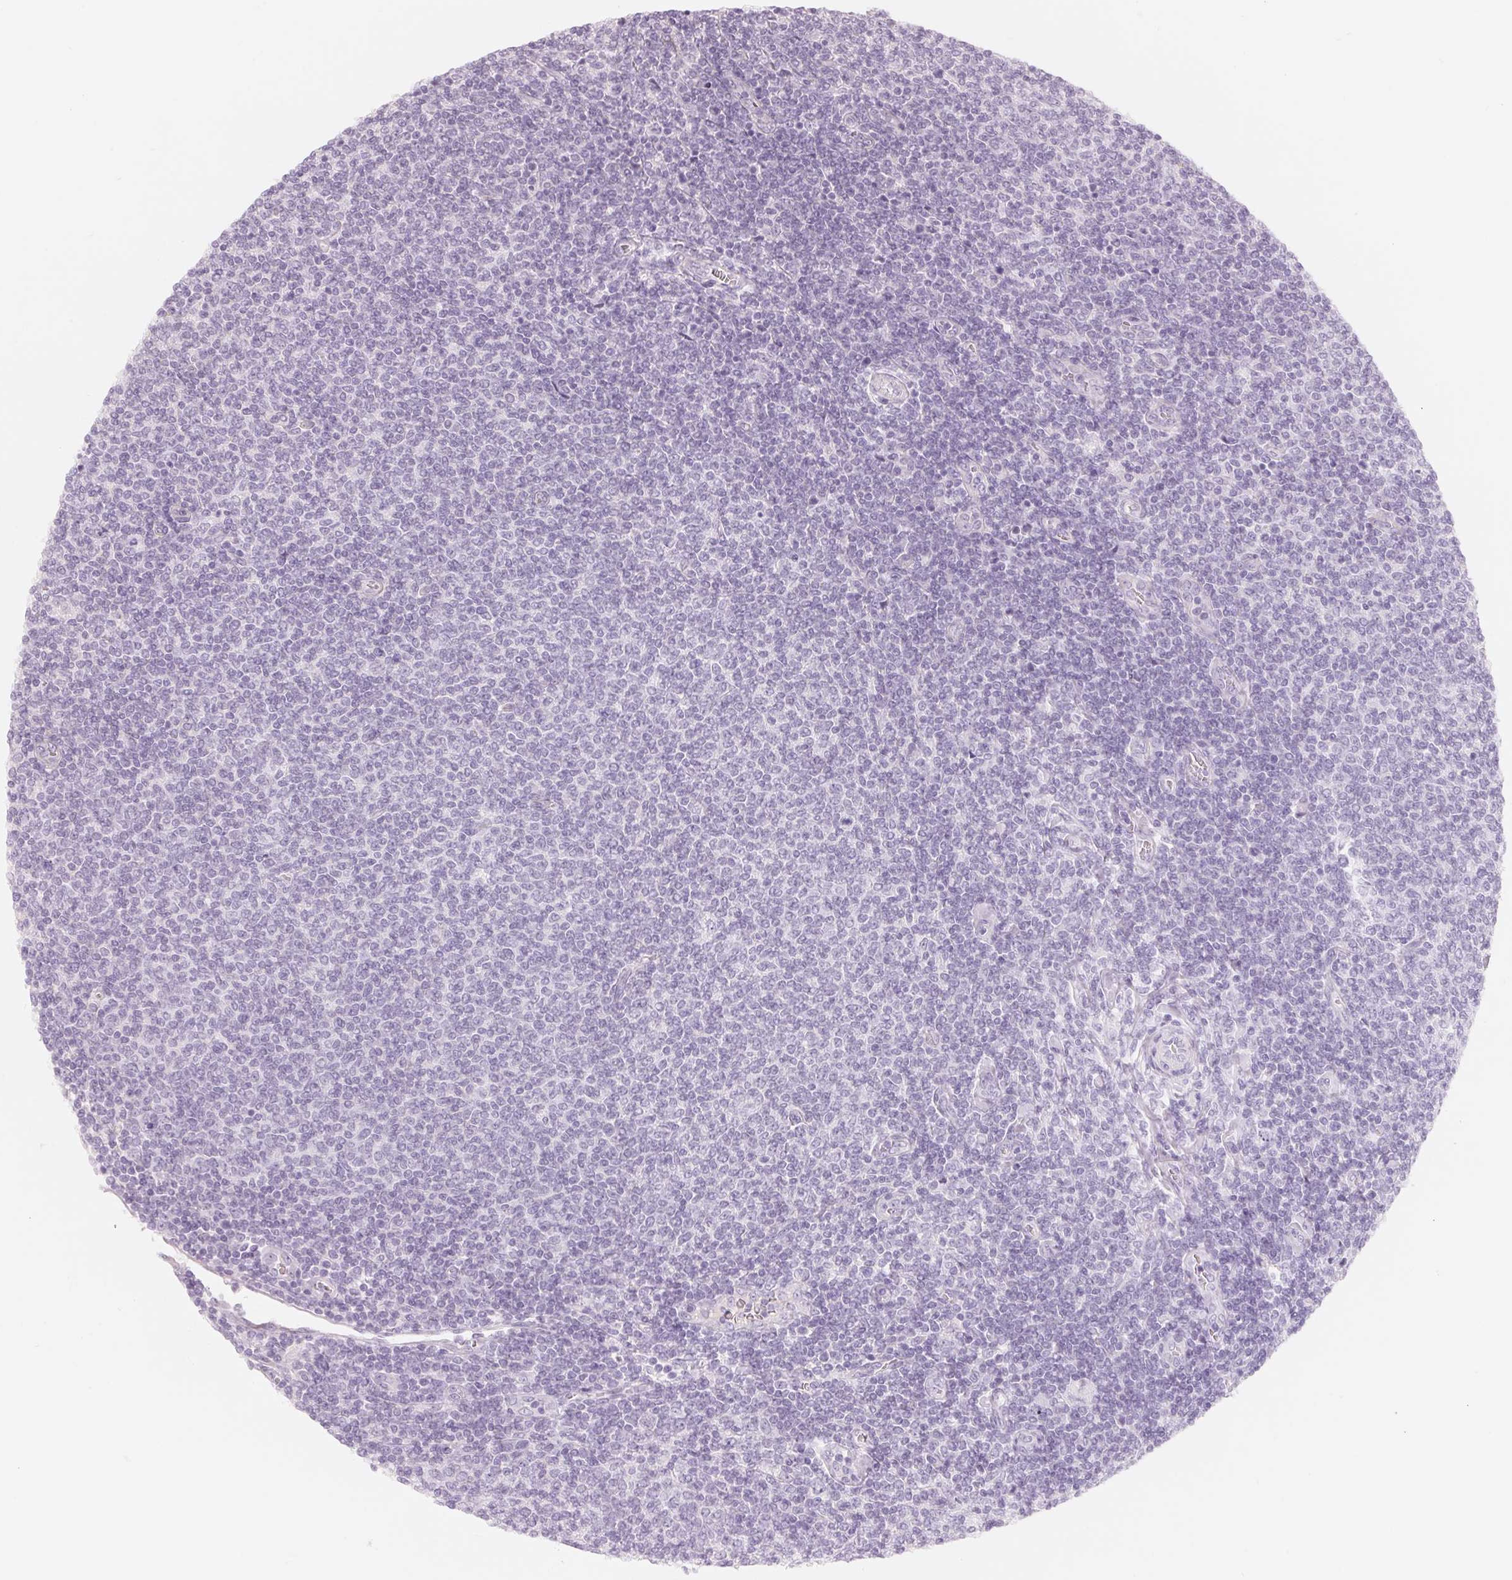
{"staining": {"intensity": "negative", "quantity": "none", "location": "none"}, "tissue": "lymphoma", "cell_type": "Tumor cells", "image_type": "cancer", "snomed": [{"axis": "morphology", "description": "Malignant lymphoma, non-Hodgkin's type, Low grade"}, {"axis": "topography", "description": "Lymph node"}], "caption": "Human lymphoma stained for a protein using immunohistochemistry shows no staining in tumor cells.", "gene": "CFHR2", "patient": {"sex": "male", "age": 52}}